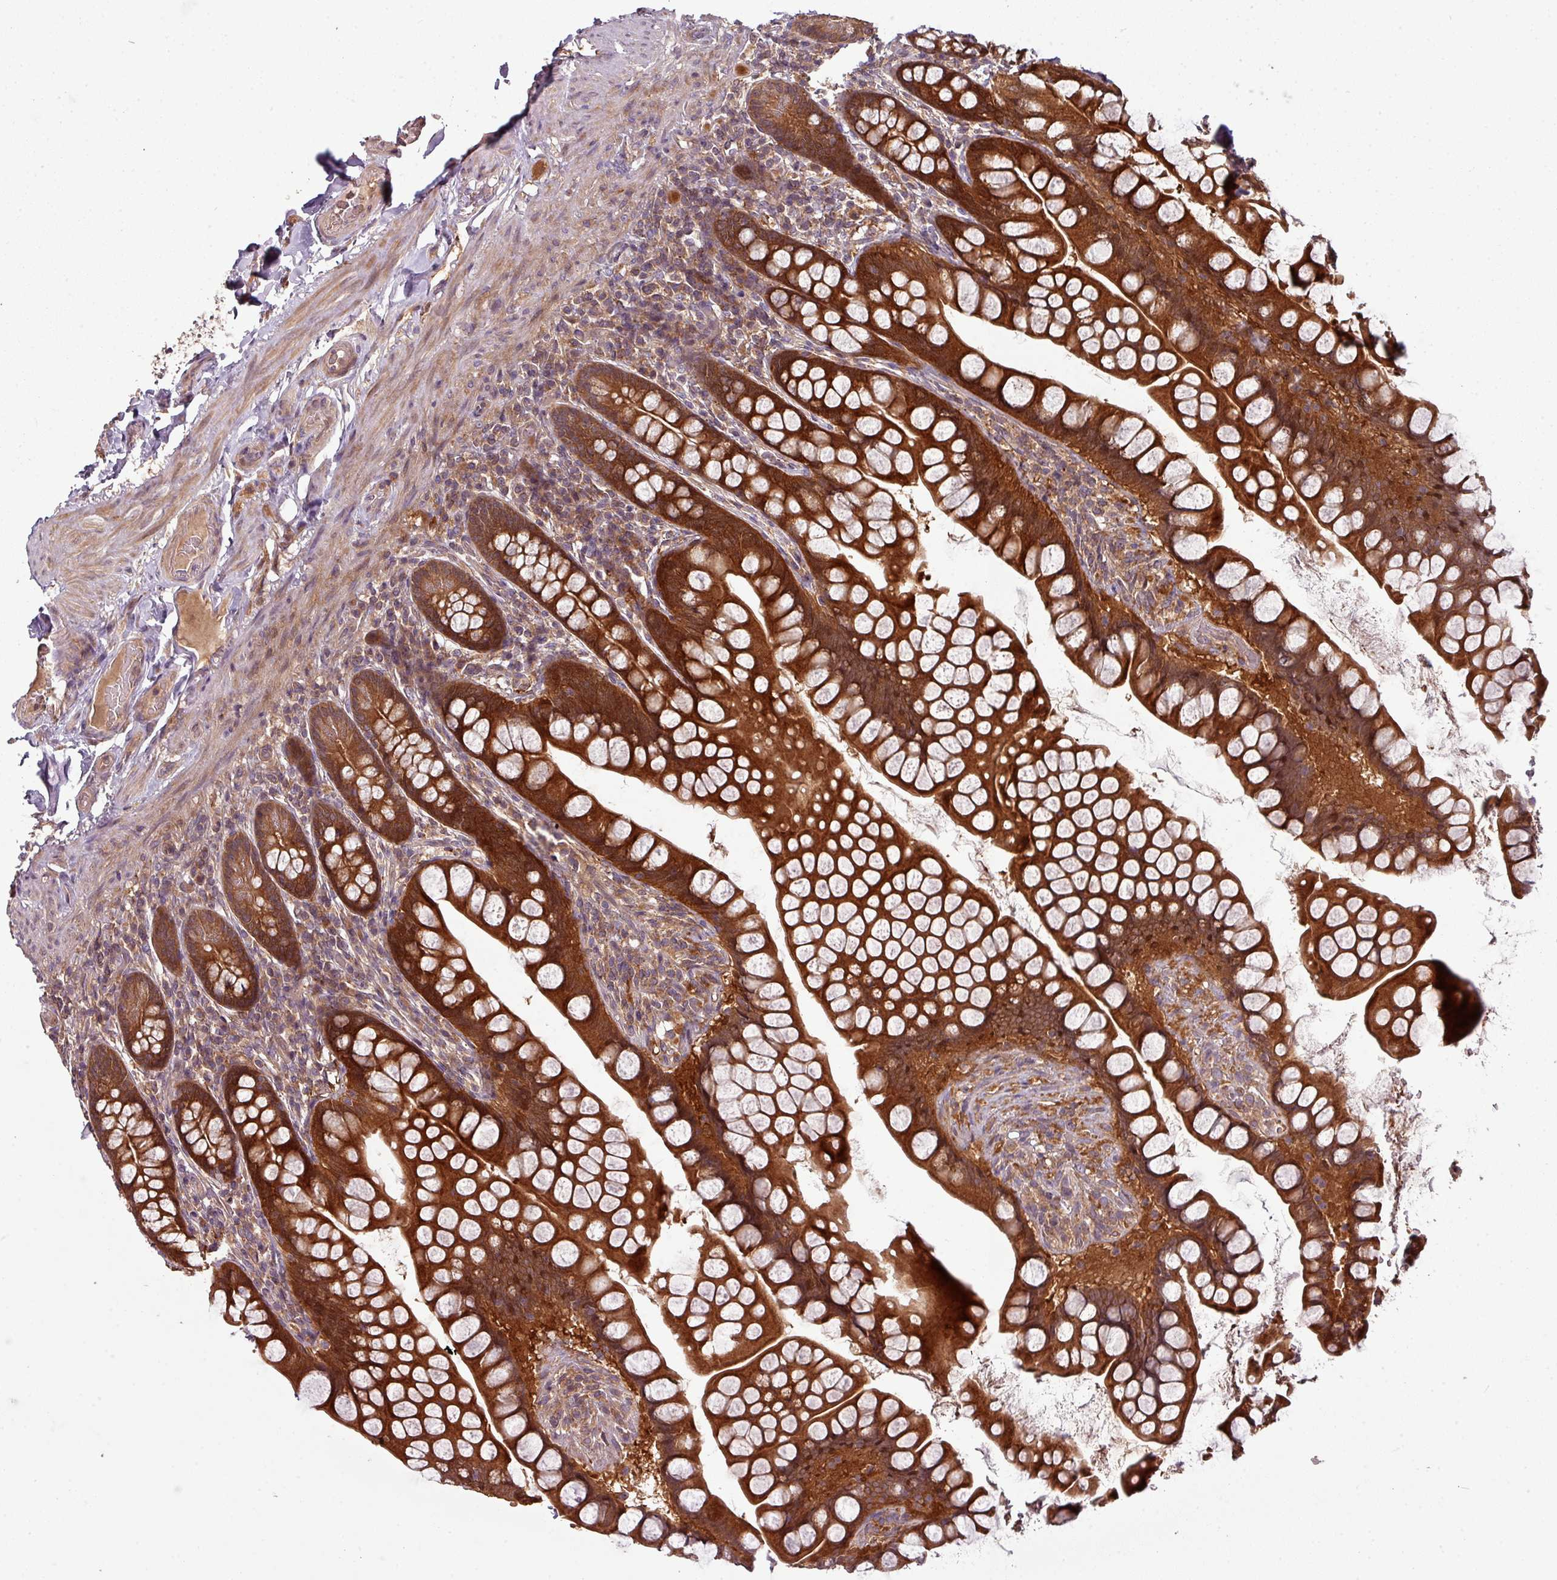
{"staining": {"intensity": "strong", "quantity": ">75%", "location": "cytoplasmic/membranous"}, "tissue": "small intestine", "cell_type": "Glandular cells", "image_type": "normal", "snomed": [{"axis": "morphology", "description": "Normal tissue, NOS"}, {"axis": "topography", "description": "Small intestine"}], "caption": "Human small intestine stained for a protein (brown) shows strong cytoplasmic/membranous positive positivity in about >75% of glandular cells.", "gene": "GSKIP", "patient": {"sex": "male", "age": 70}}